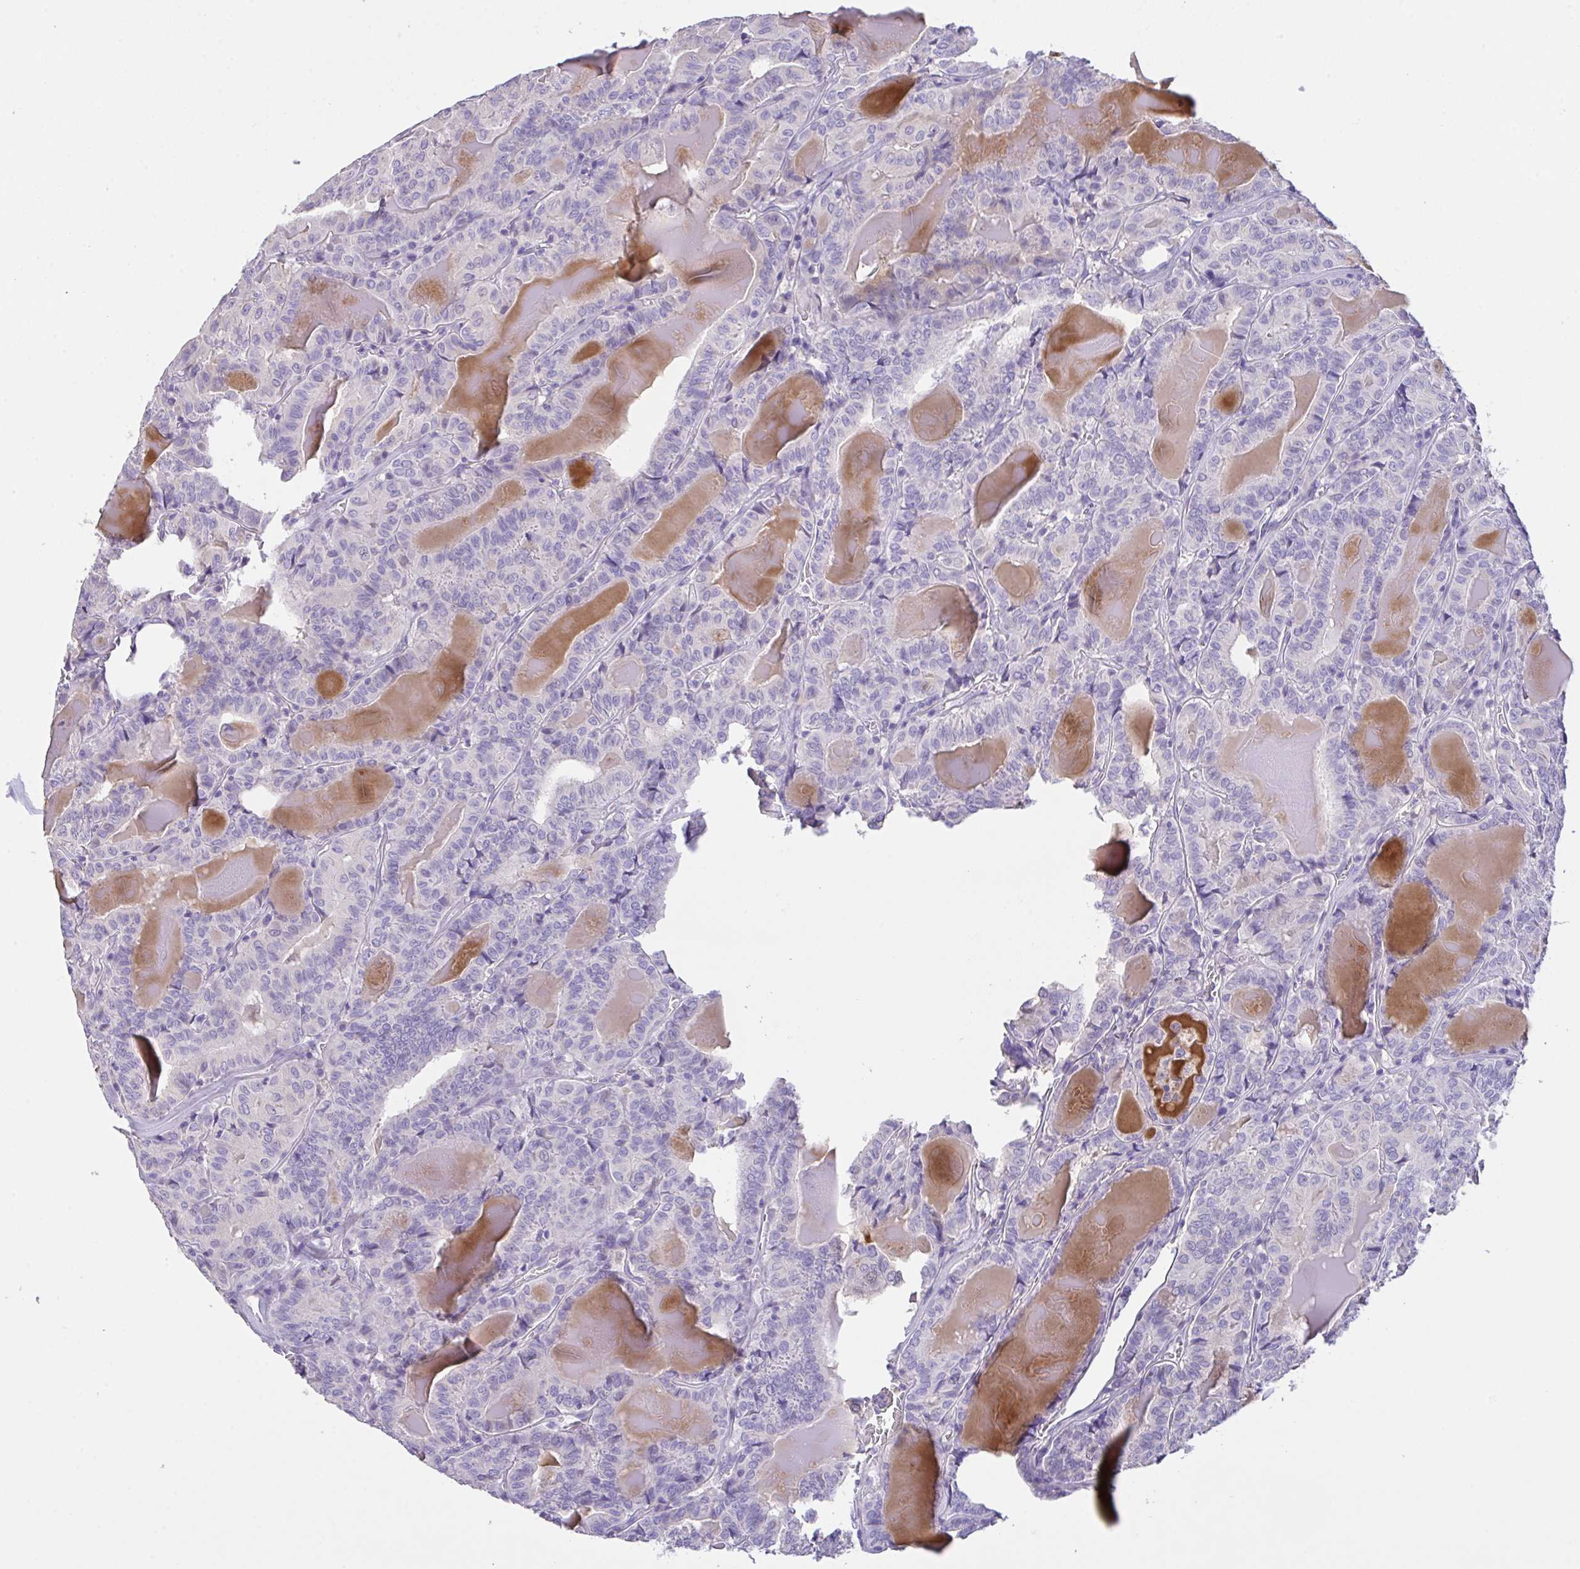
{"staining": {"intensity": "negative", "quantity": "none", "location": "none"}, "tissue": "thyroid cancer", "cell_type": "Tumor cells", "image_type": "cancer", "snomed": [{"axis": "morphology", "description": "Papillary adenocarcinoma, NOS"}, {"axis": "topography", "description": "Thyroid gland"}], "caption": "Thyroid papillary adenocarcinoma was stained to show a protein in brown. There is no significant staining in tumor cells. (Stains: DAB immunohistochemistry with hematoxylin counter stain, Microscopy: brightfield microscopy at high magnification).", "gene": "CA10", "patient": {"sex": "female", "age": 72}}